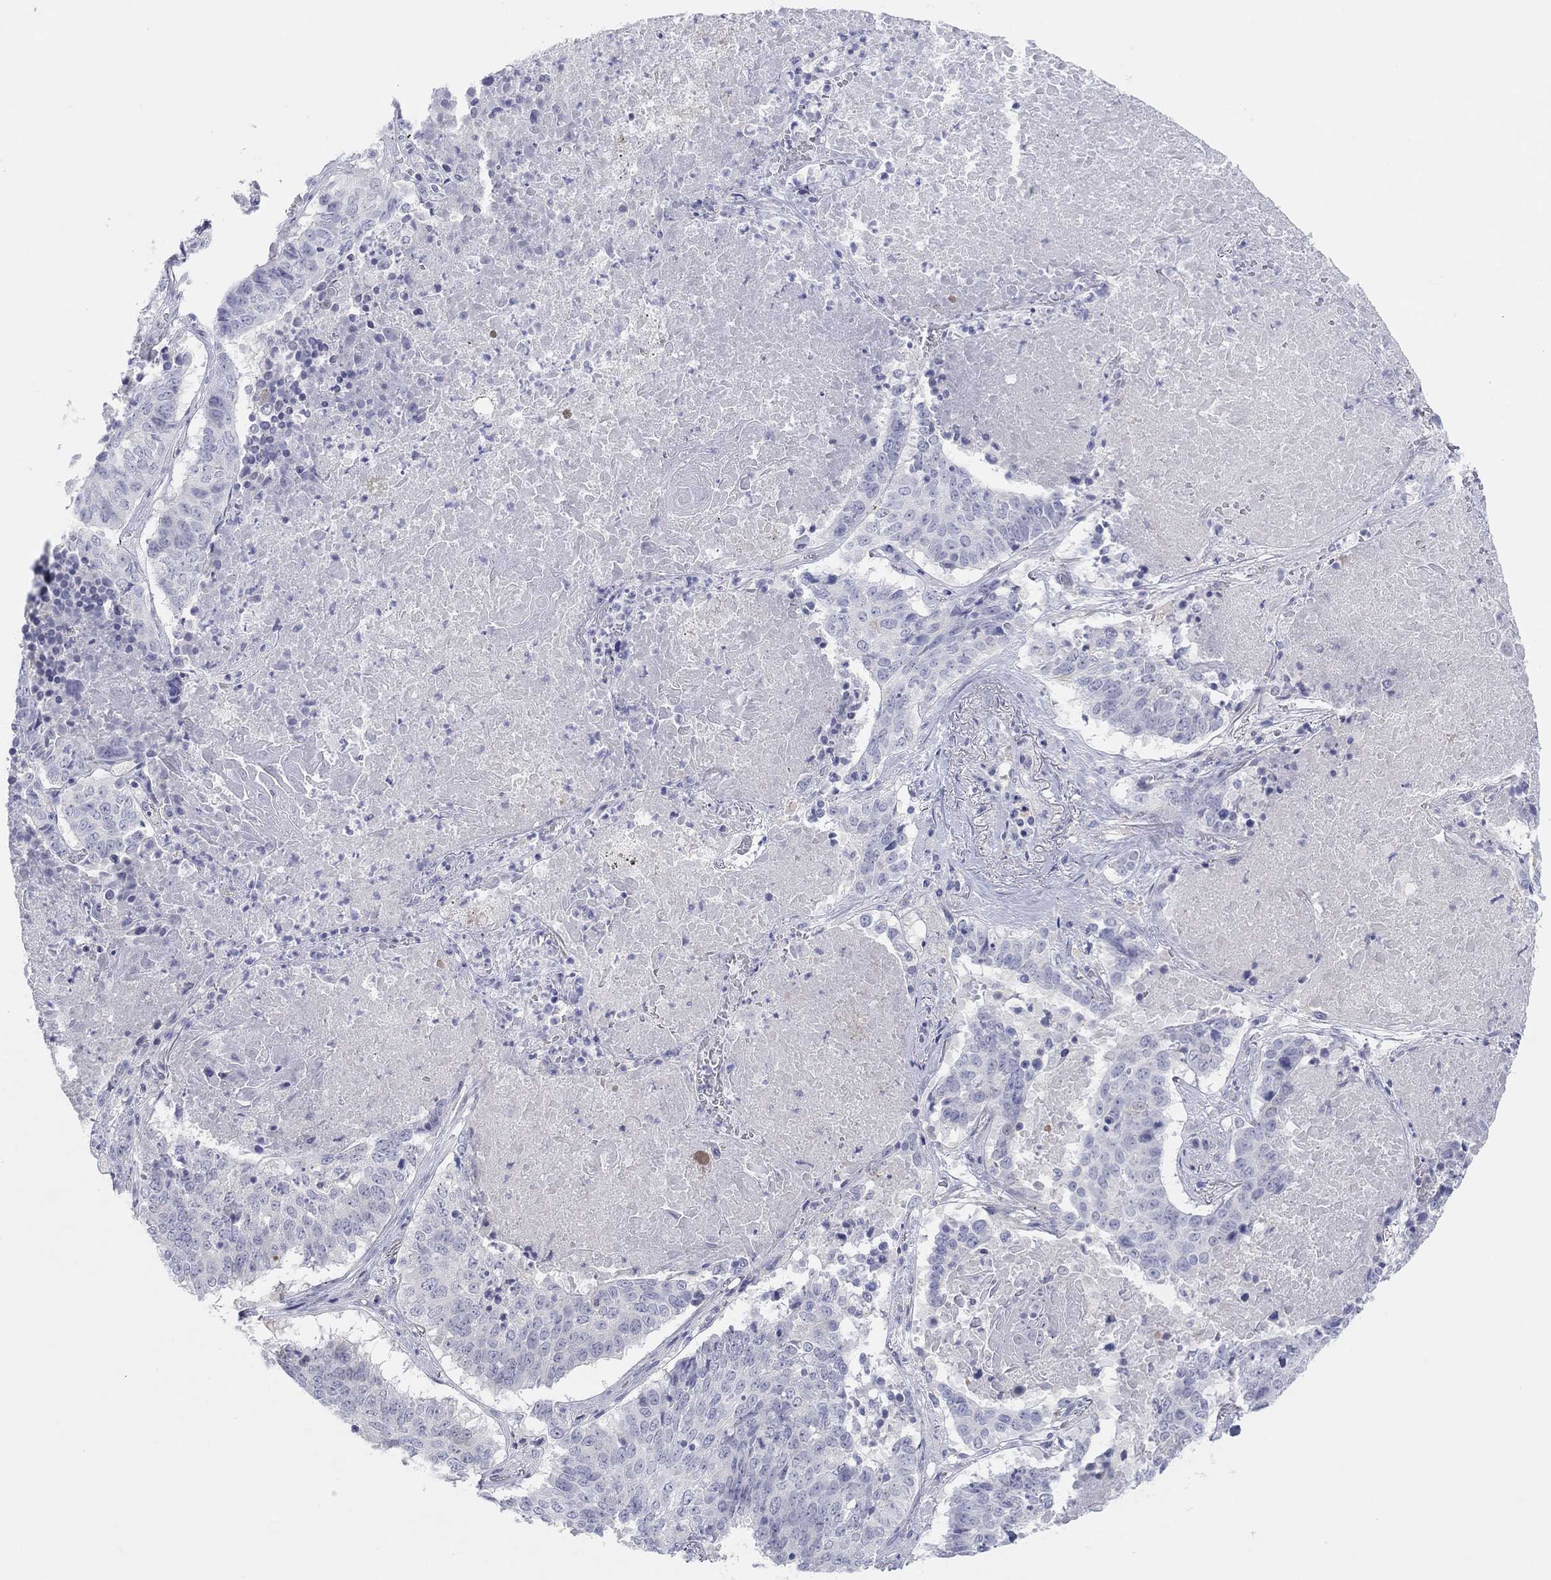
{"staining": {"intensity": "negative", "quantity": "none", "location": "none"}, "tissue": "lung cancer", "cell_type": "Tumor cells", "image_type": "cancer", "snomed": [{"axis": "morphology", "description": "Squamous cell carcinoma, NOS"}, {"axis": "topography", "description": "Lung"}], "caption": "A high-resolution micrograph shows immunohistochemistry (IHC) staining of squamous cell carcinoma (lung), which exhibits no significant expression in tumor cells.", "gene": "CPNE6", "patient": {"sex": "male", "age": 64}}